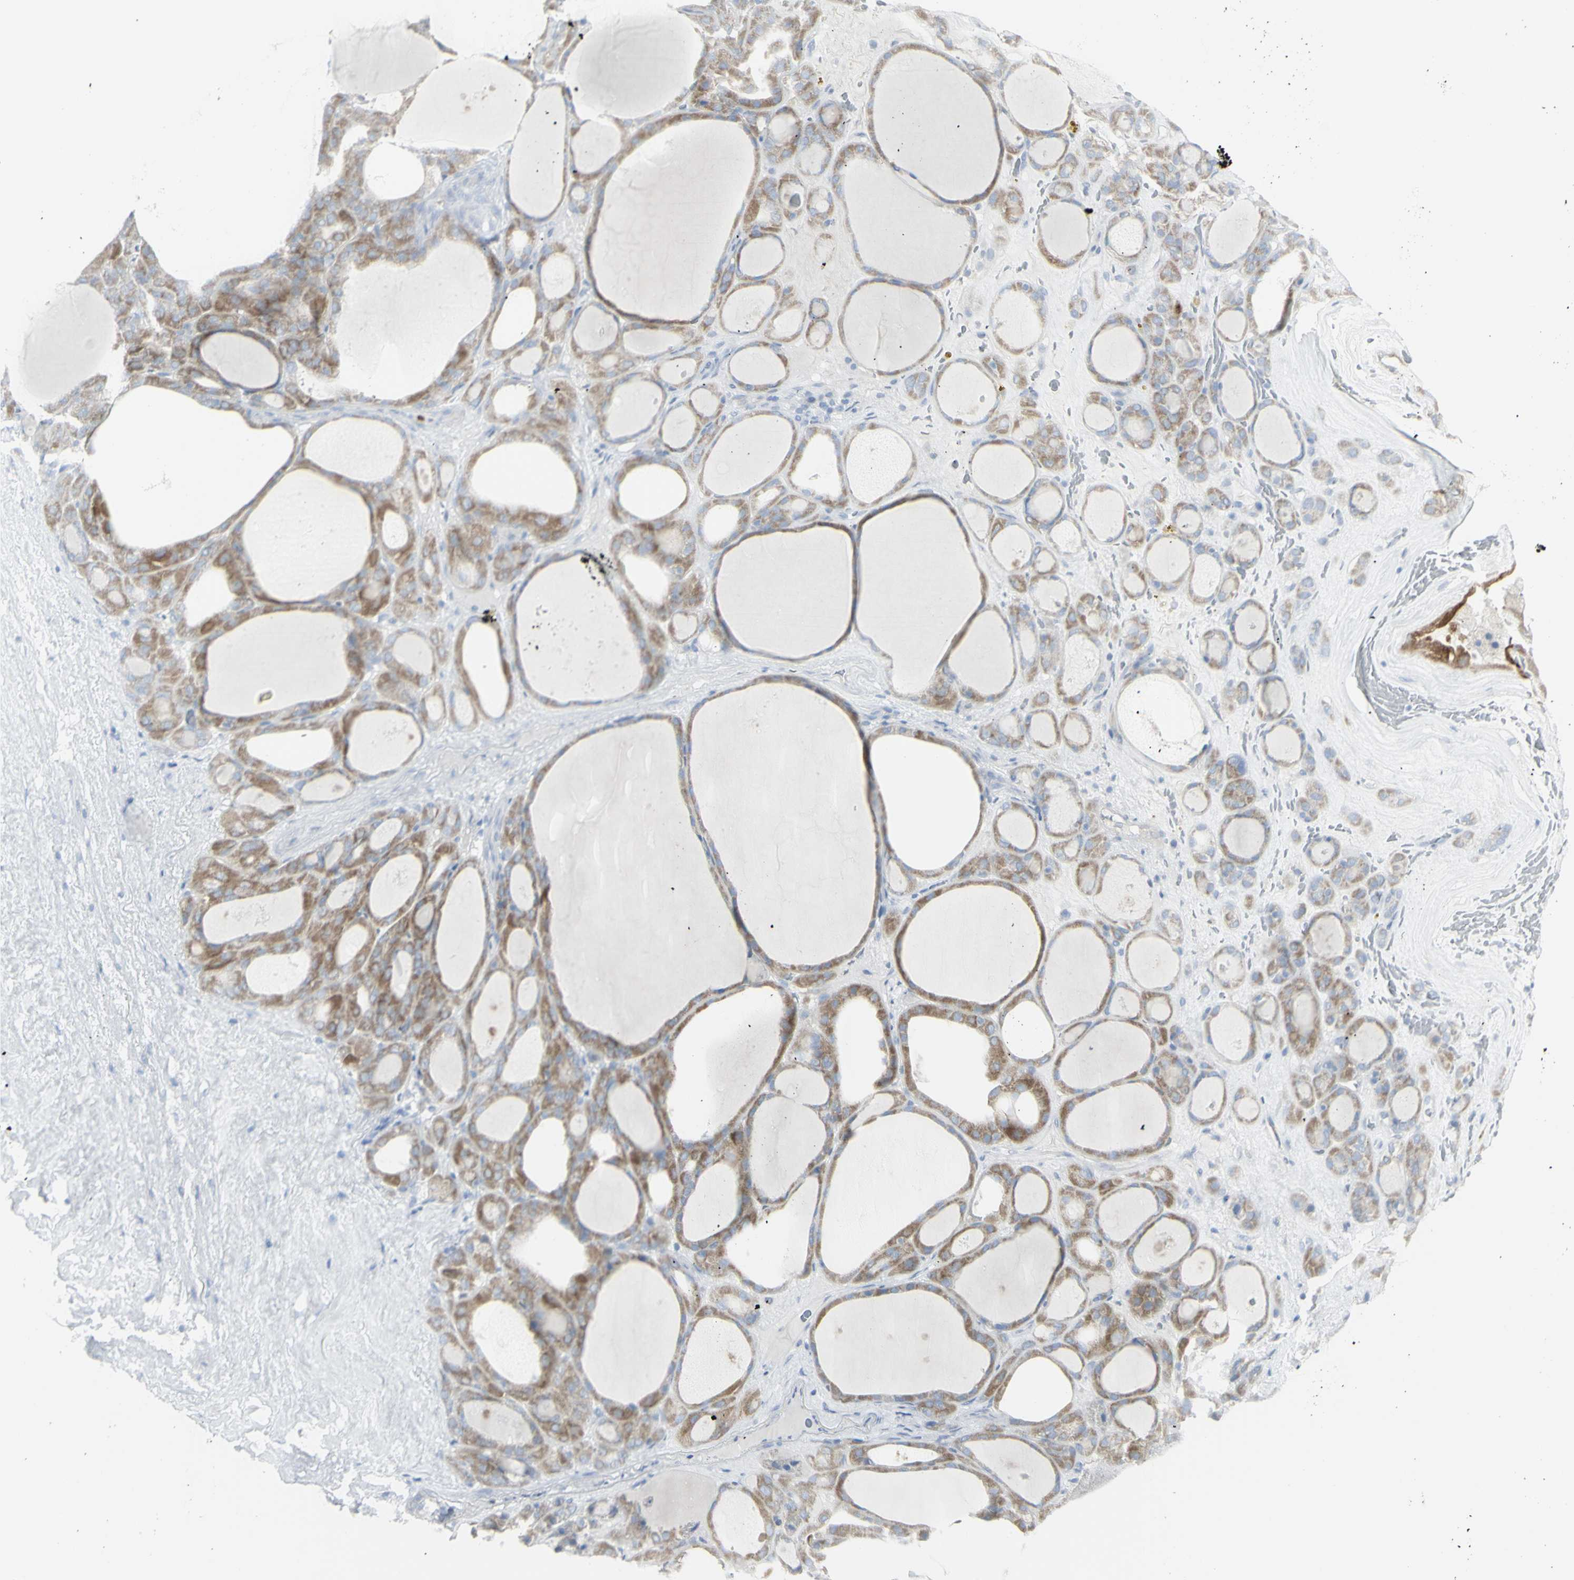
{"staining": {"intensity": "moderate", "quantity": ">75%", "location": "cytoplasmic/membranous"}, "tissue": "thyroid gland", "cell_type": "Glandular cells", "image_type": "normal", "snomed": [{"axis": "morphology", "description": "Normal tissue, NOS"}, {"axis": "morphology", "description": "Carcinoma, NOS"}, {"axis": "topography", "description": "Thyroid gland"}], "caption": "IHC of normal human thyroid gland exhibits medium levels of moderate cytoplasmic/membranous positivity in approximately >75% of glandular cells.", "gene": "ENSG00000198211", "patient": {"sex": "female", "age": 86}}